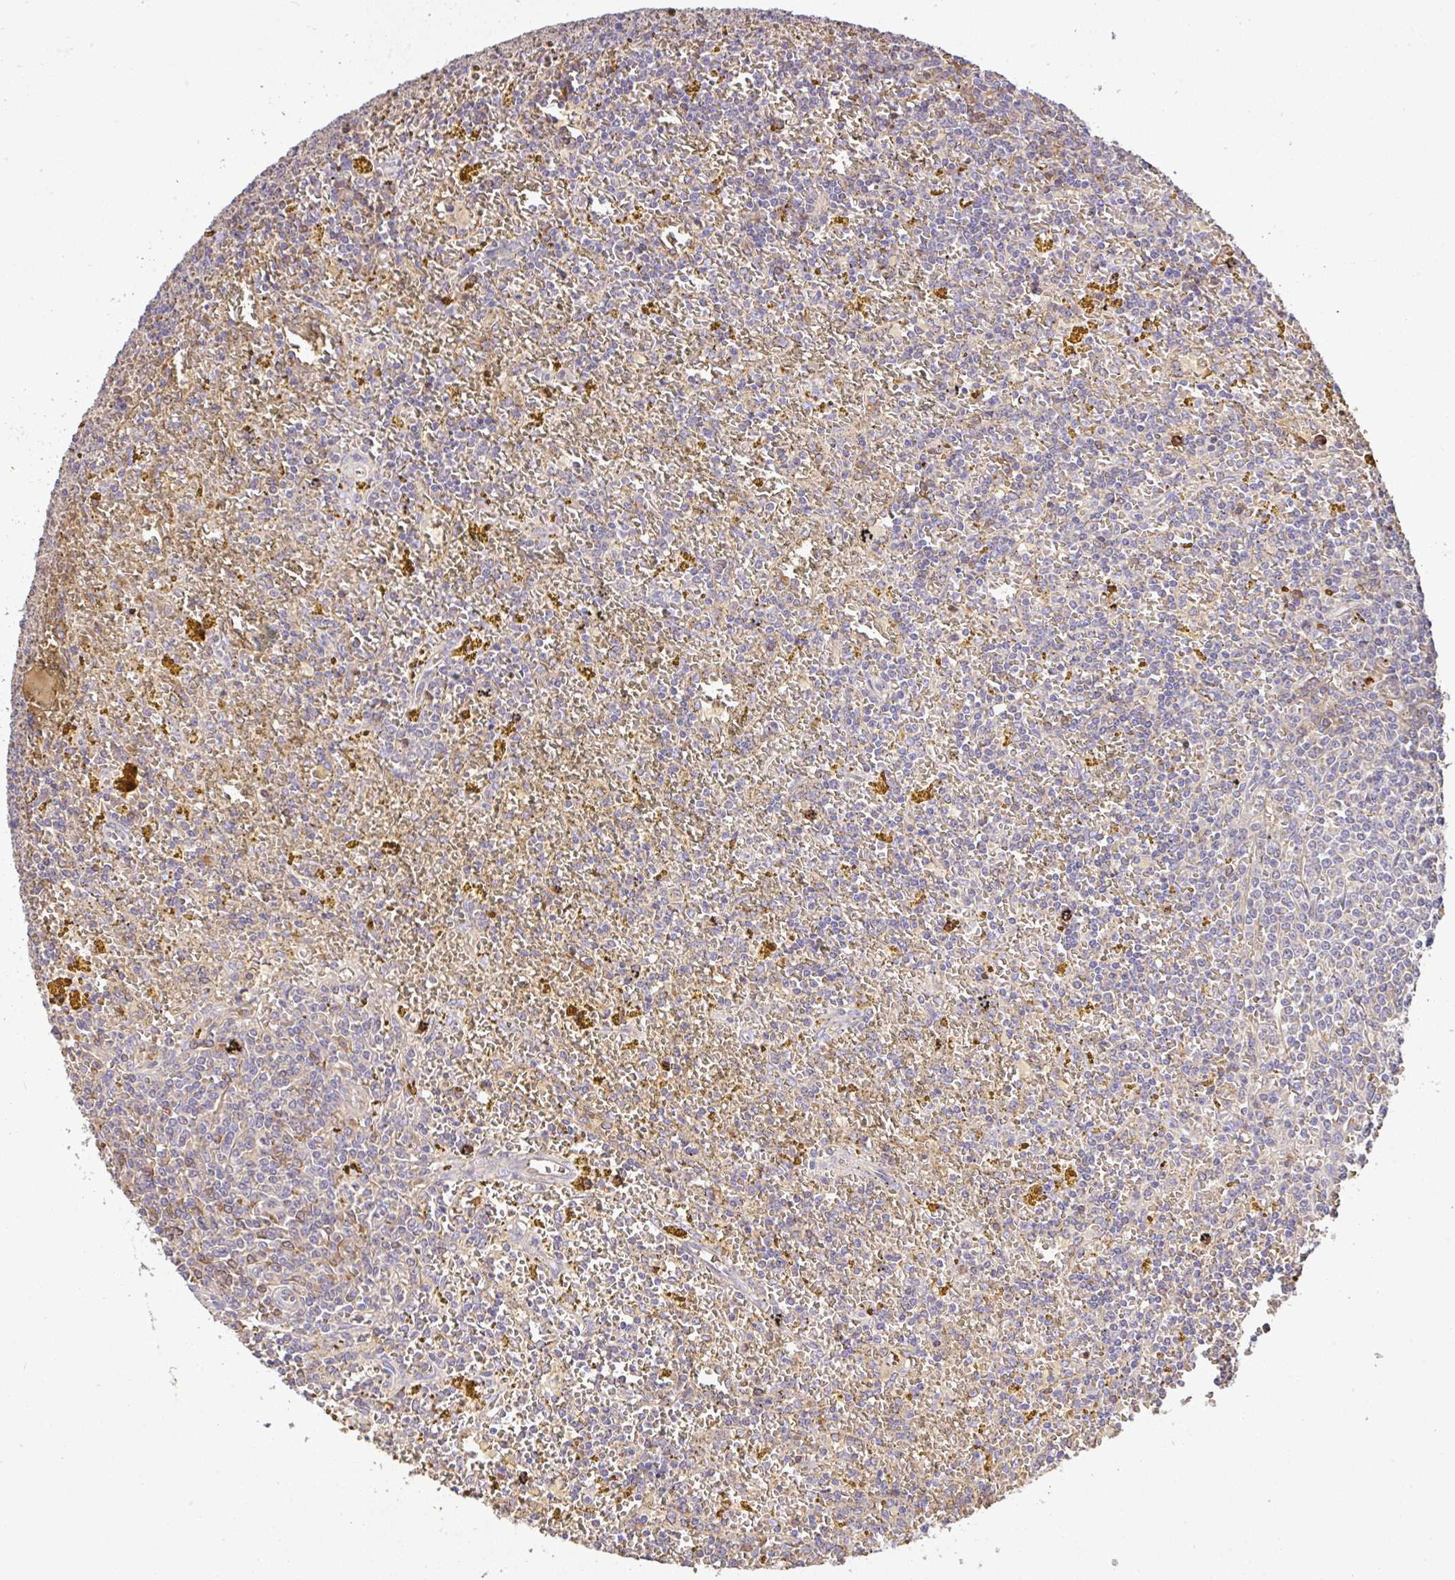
{"staining": {"intensity": "negative", "quantity": "none", "location": "none"}, "tissue": "lymphoma", "cell_type": "Tumor cells", "image_type": "cancer", "snomed": [{"axis": "morphology", "description": "Malignant lymphoma, non-Hodgkin's type, Low grade"}, {"axis": "topography", "description": "Spleen"}, {"axis": "topography", "description": "Lymph node"}], "caption": "High magnification brightfield microscopy of lymphoma stained with DAB (brown) and counterstained with hematoxylin (blue): tumor cells show no significant positivity.", "gene": "C1QTNF9B", "patient": {"sex": "female", "age": 66}}